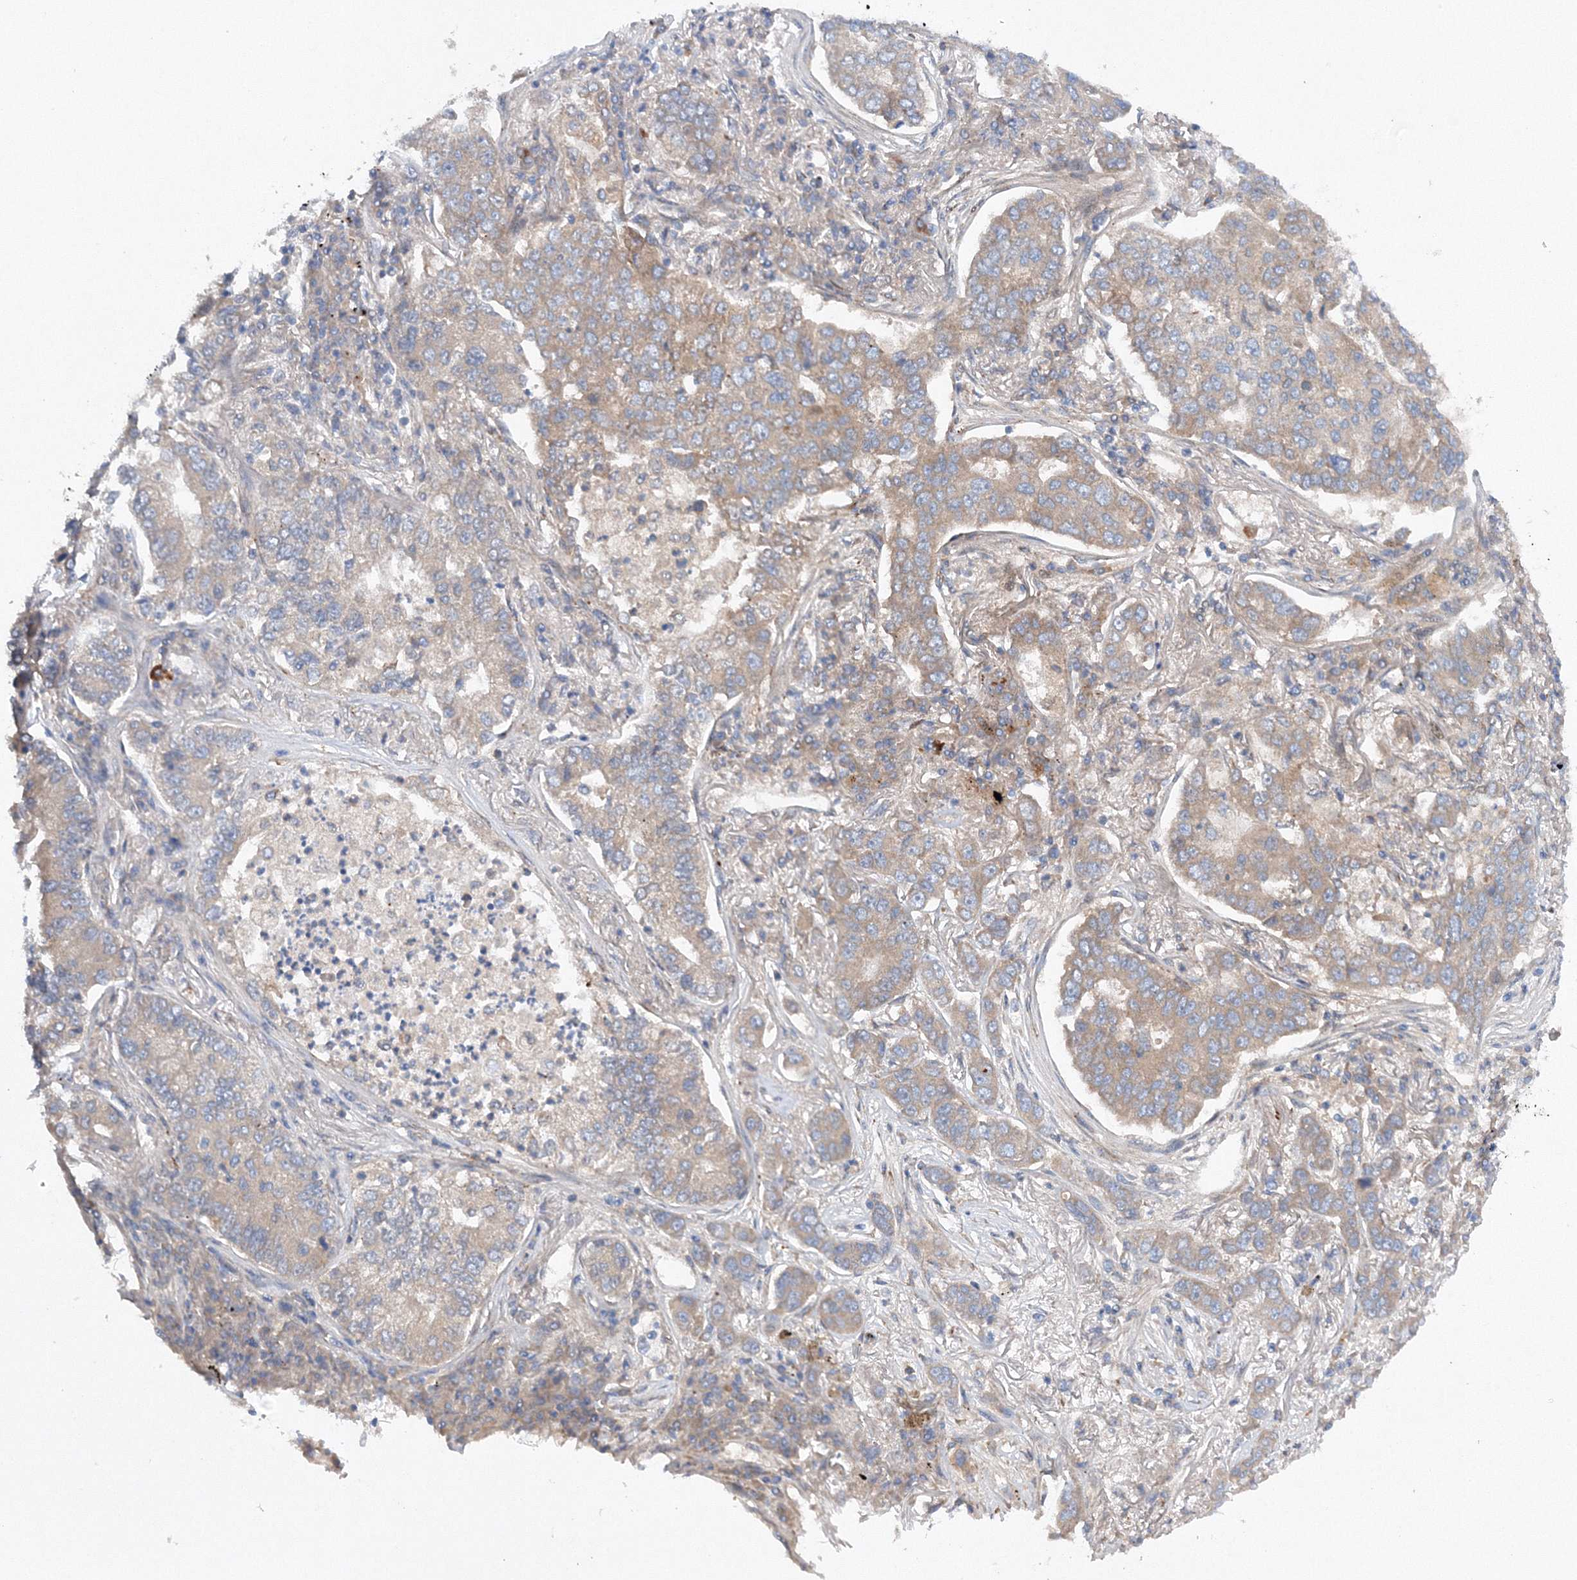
{"staining": {"intensity": "weak", "quantity": "25%-75%", "location": "cytoplasmic/membranous"}, "tissue": "lung cancer", "cell_type": "Tumor cells", "image_type": "cancer", "snomed": [{"axis": "morphology", "description": "Adenocarcinoma, NOS"}, {"axis": "topography", "description": "Lung"}], "caption": "Protein staining displays weak cytoplasmic/membranous positivity in about 25%-75% of tumor cells in lung cancer.", "gene": "SLC36A1", "patient": {"sex": "male", "age": 49}}